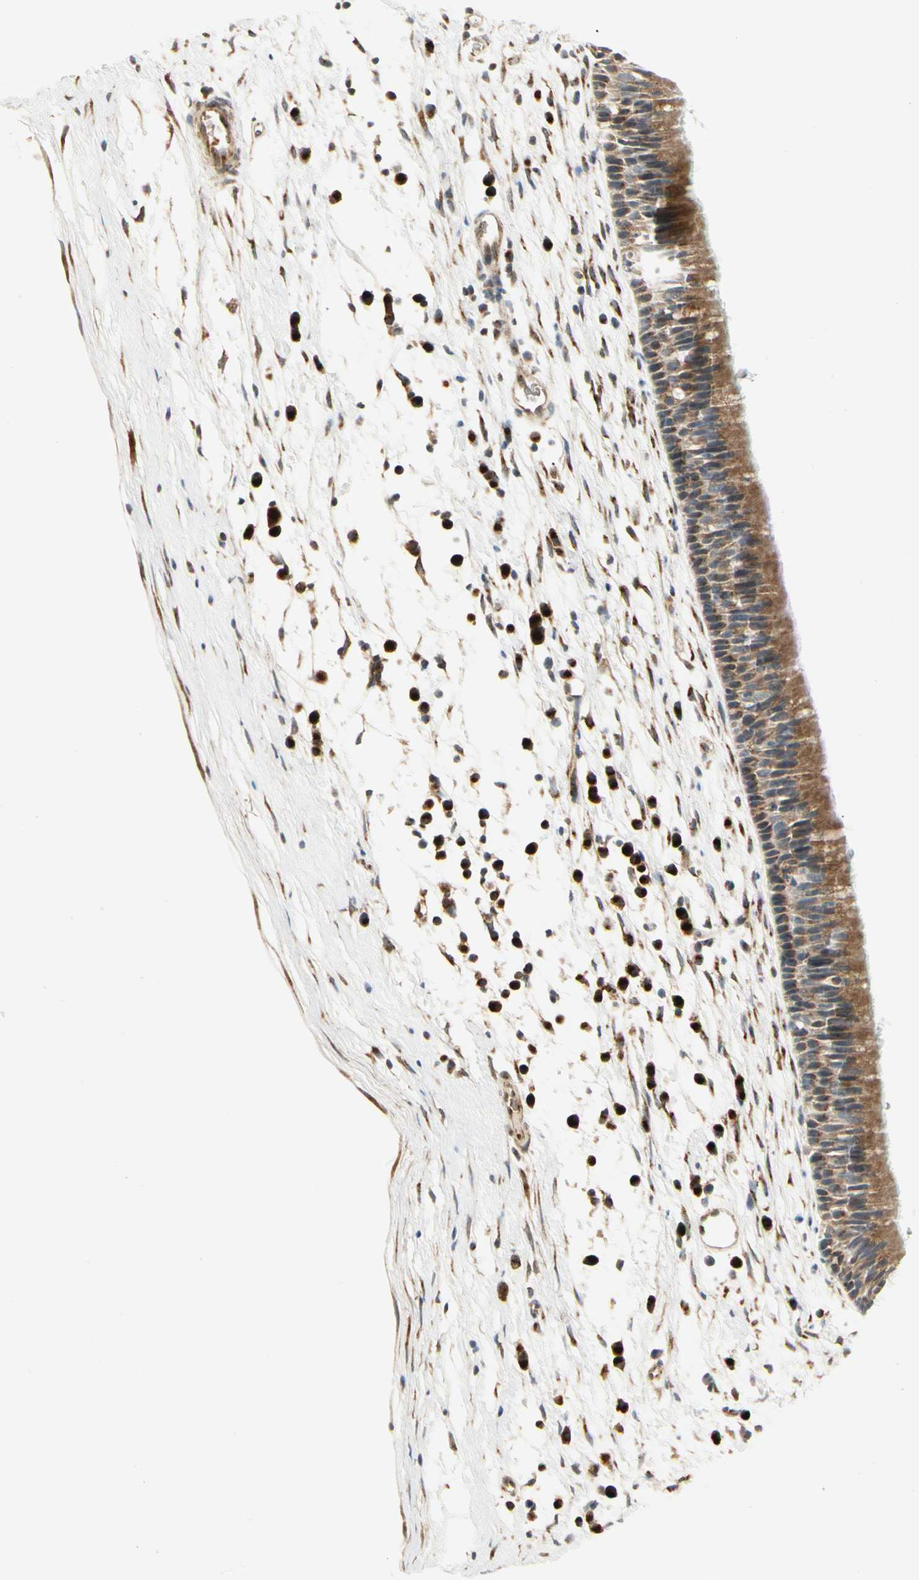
{"staining": {"intensity": "moderate", "quantity": ">75%", "location": "cytoplasmic/membranous"}, "tissue": "nasopharynx", "cell_type": "Respiratory epithelial cells", "image_type": "normal", "snomed": [{"axis": "morphology", "description": "Normal tissue, NOS"}, {"axis": "topography", "description": "Nasopharynx"}], "caption": "A brown stain highlights moderate cytoplasmic/membranous staining of a protein in respiratory epithelial cells of unremarkable nasopharynx.", "gene": "MANSC1", "patient": {"sex": "male", "age": 13}}